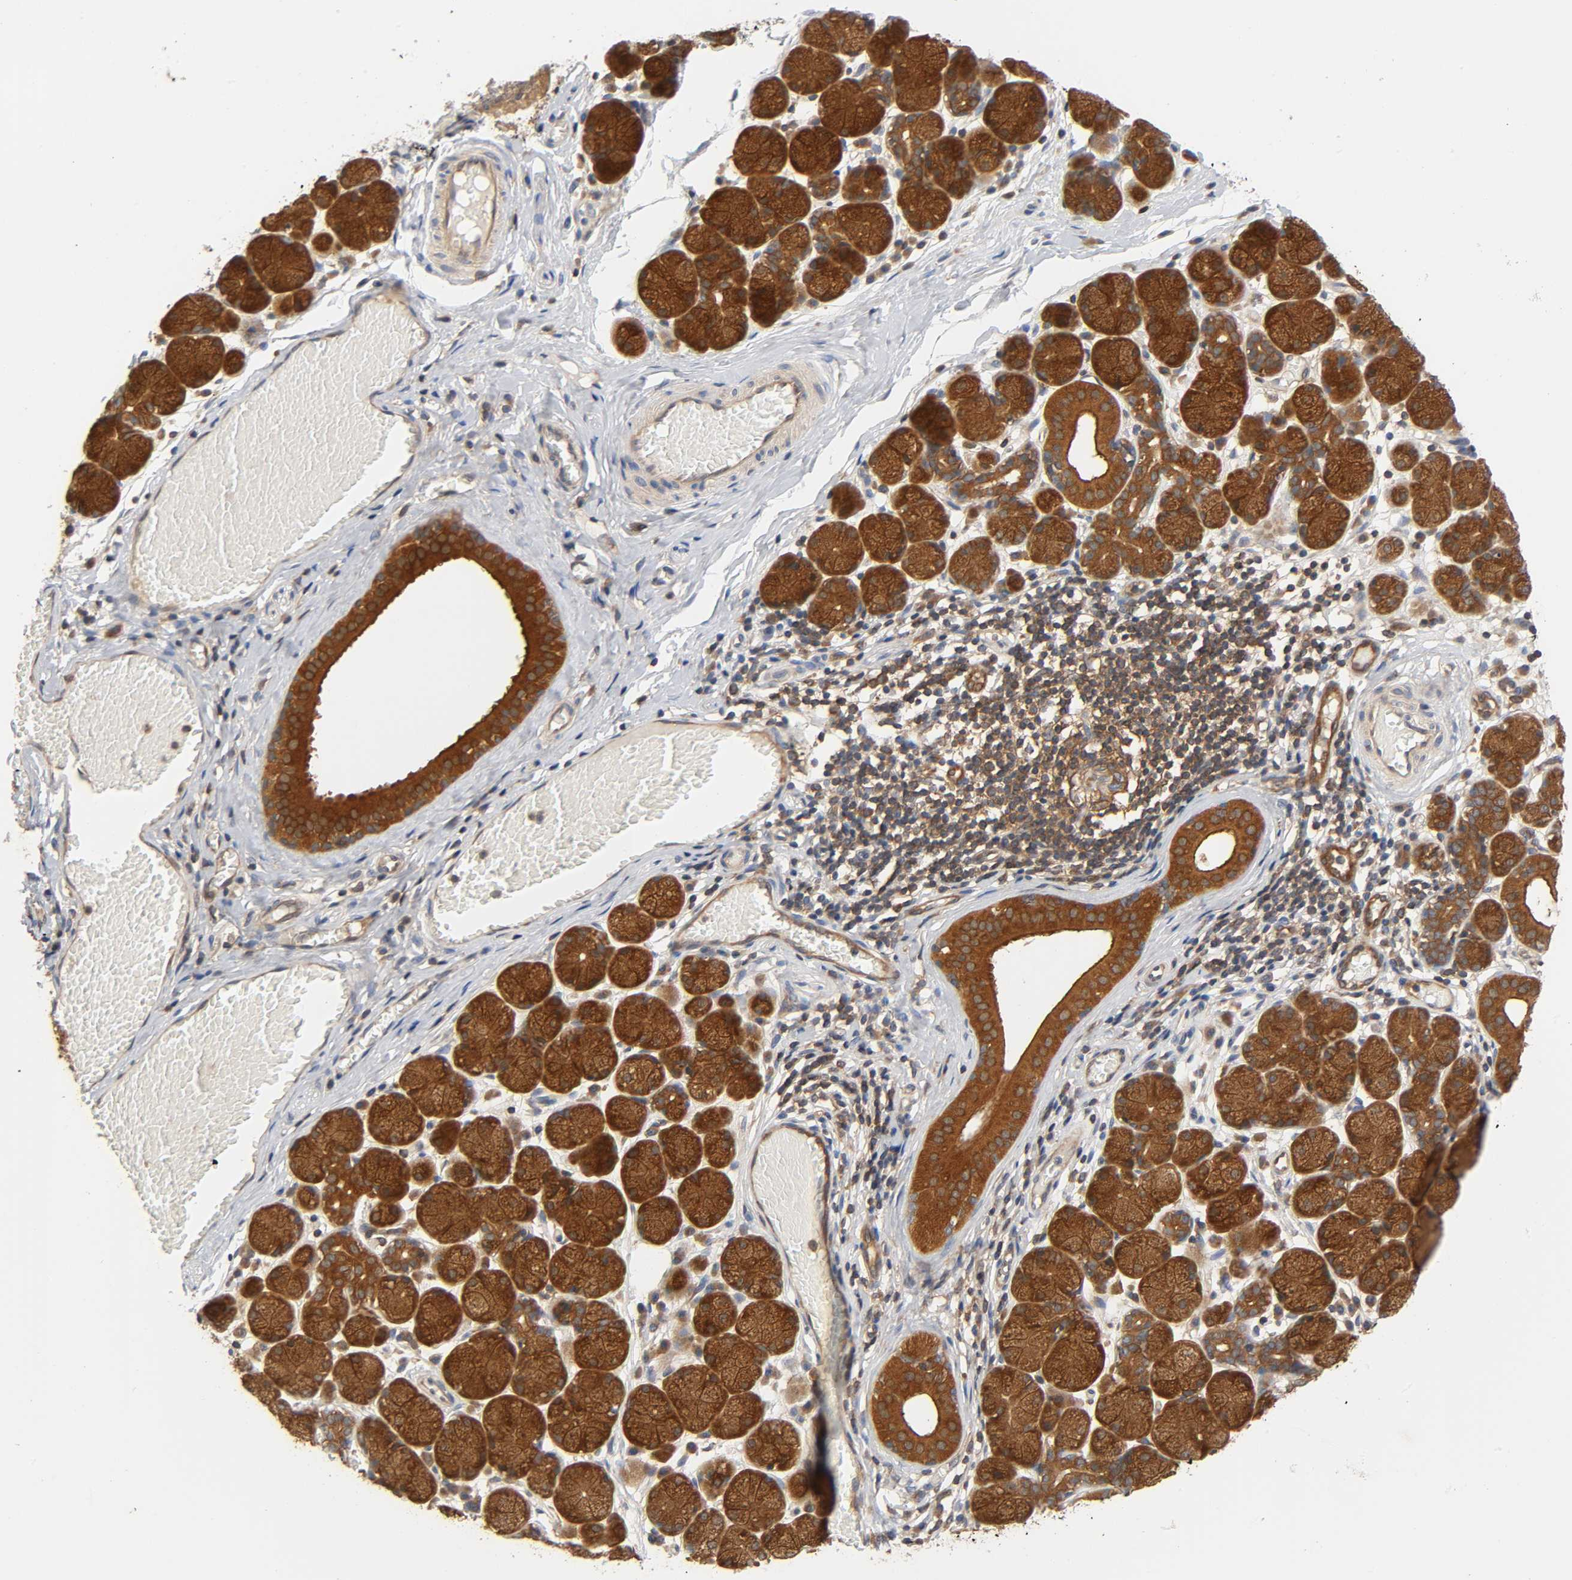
{"staining": {"intensity": "strong", "quantity": ">75%", "location": "cytoplasmic/membranous"}, "tissue": "salivary gland", "cell_type": "Glandular cells", "image_type": "normal", "snomed": [{"axis": "morphology", "description": "Normal tissue, NOS"}, {"axis": "topography", "description": "Salivary gland"}], "caption": "Protein expression analysis of unremarkable salivary gland shows strong cytoplasmic/membranous positivity in about >75% of glandular cells.", "gene": "PRKAB1", "patient": {"sex": "female", "age": 24}}